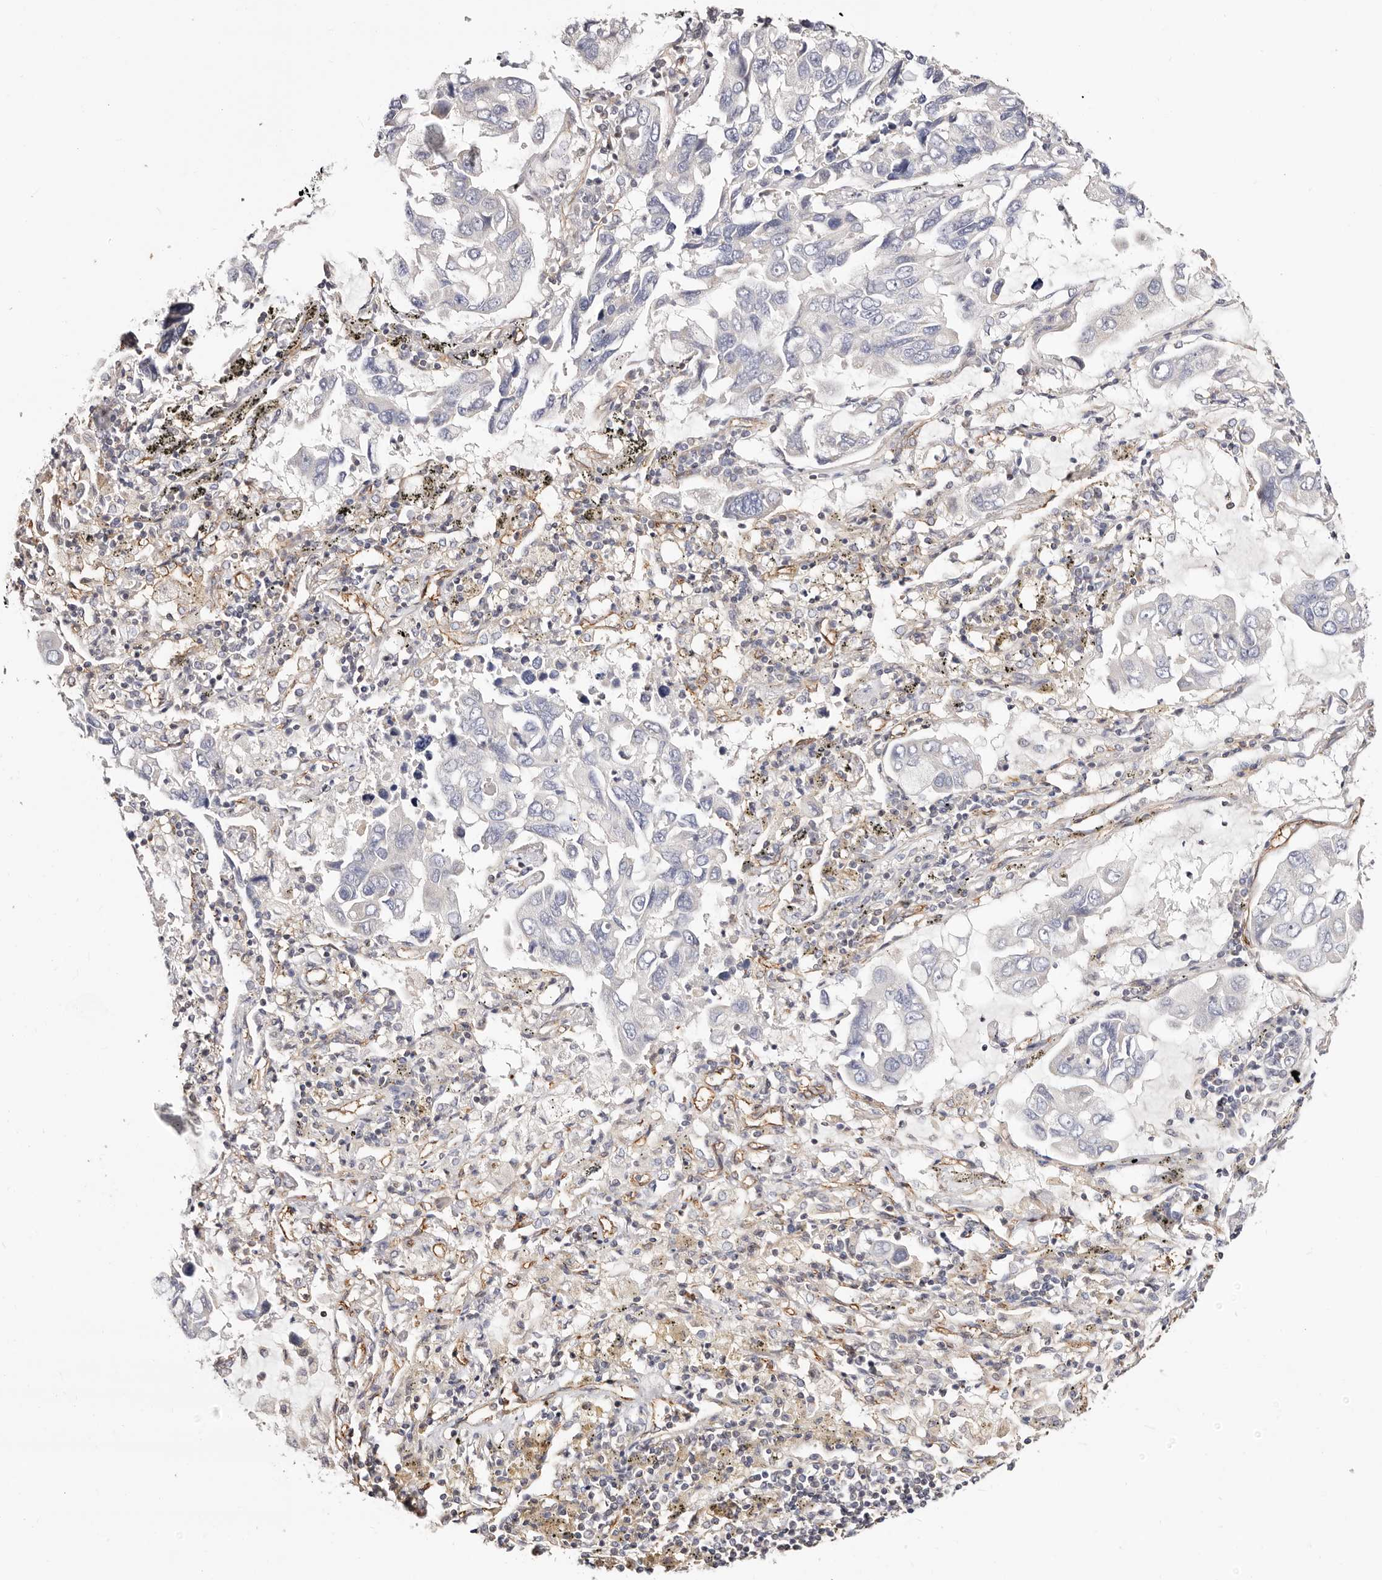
{"staining": {"intensity": "negative", "quantity": "none", "location": "none"}, "tissue": "lung cancer", "cell_type": "Tumor cells", "image_type": "cancer", "snomed": [{"axis": "morphology", "description": "Adenocarcinoma, NOS"}, {"axis": "topography", "description": "Lung"}], "caption": "Tumor cells are negative for protein expression in human lung cancer.", "gene": "STAT5A", "patient": {"sex": "male", "age": 64}}